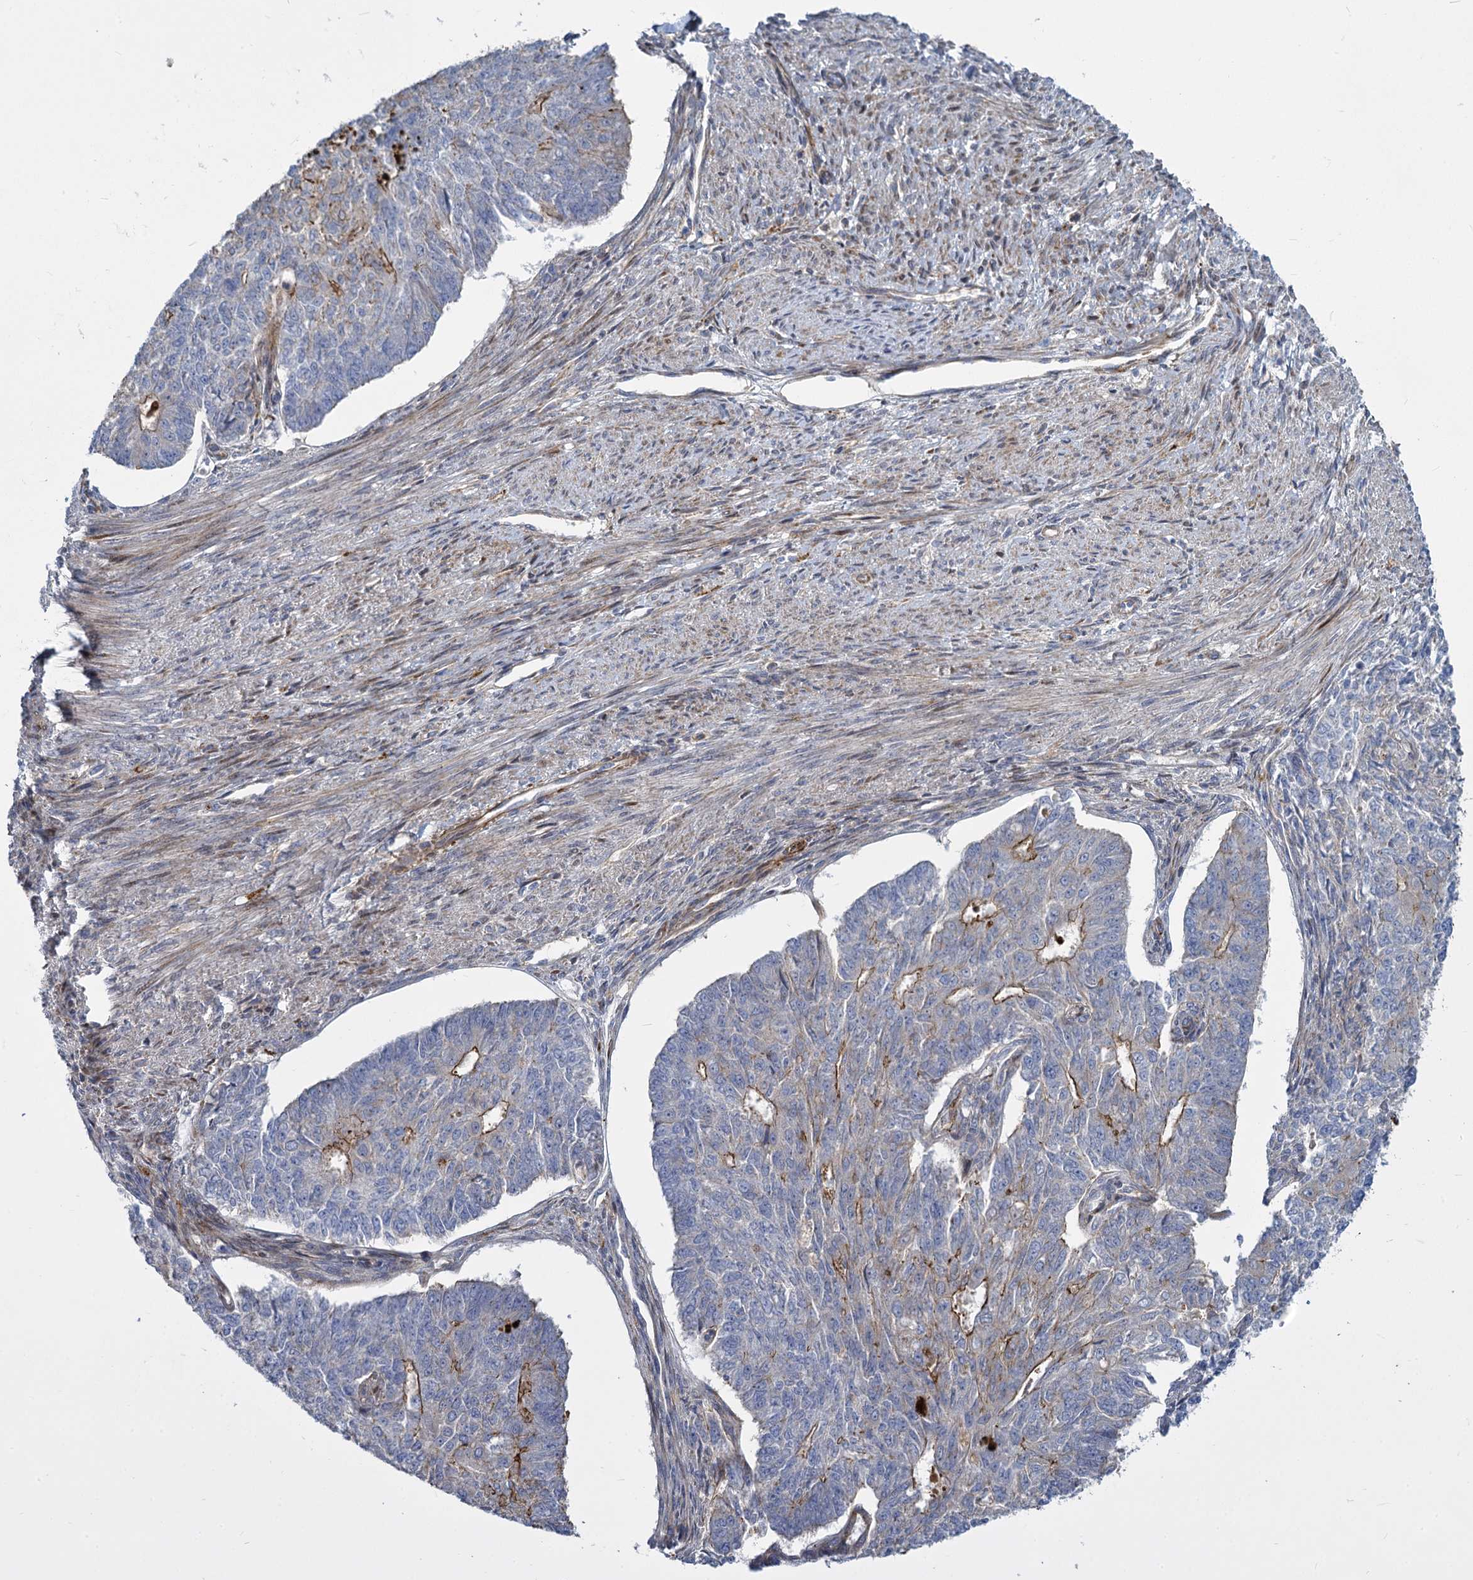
{"staining": {"intensity": "moderate", "quantity": "<25%", "location": "cytoplasmic/membranous"}, "tissue": "endometrial cancer", "cell_type": "Tumor cells", "image_type": "cancer", "snomed": [{"axis": "morphology", "description": "Adenocarcinoma, NOS"}, {"axis": "topography", "description": "Endometrium"}], "caption": "High-power microscopy captured an immunohistochemistry histopathology image of endometrial cancer, revealing moderate cytoplasmic/membranous expression in approximately <25% of tumor cells.", "gene": "TRIM77", "patient": {"sex": "female", "age": 32}}